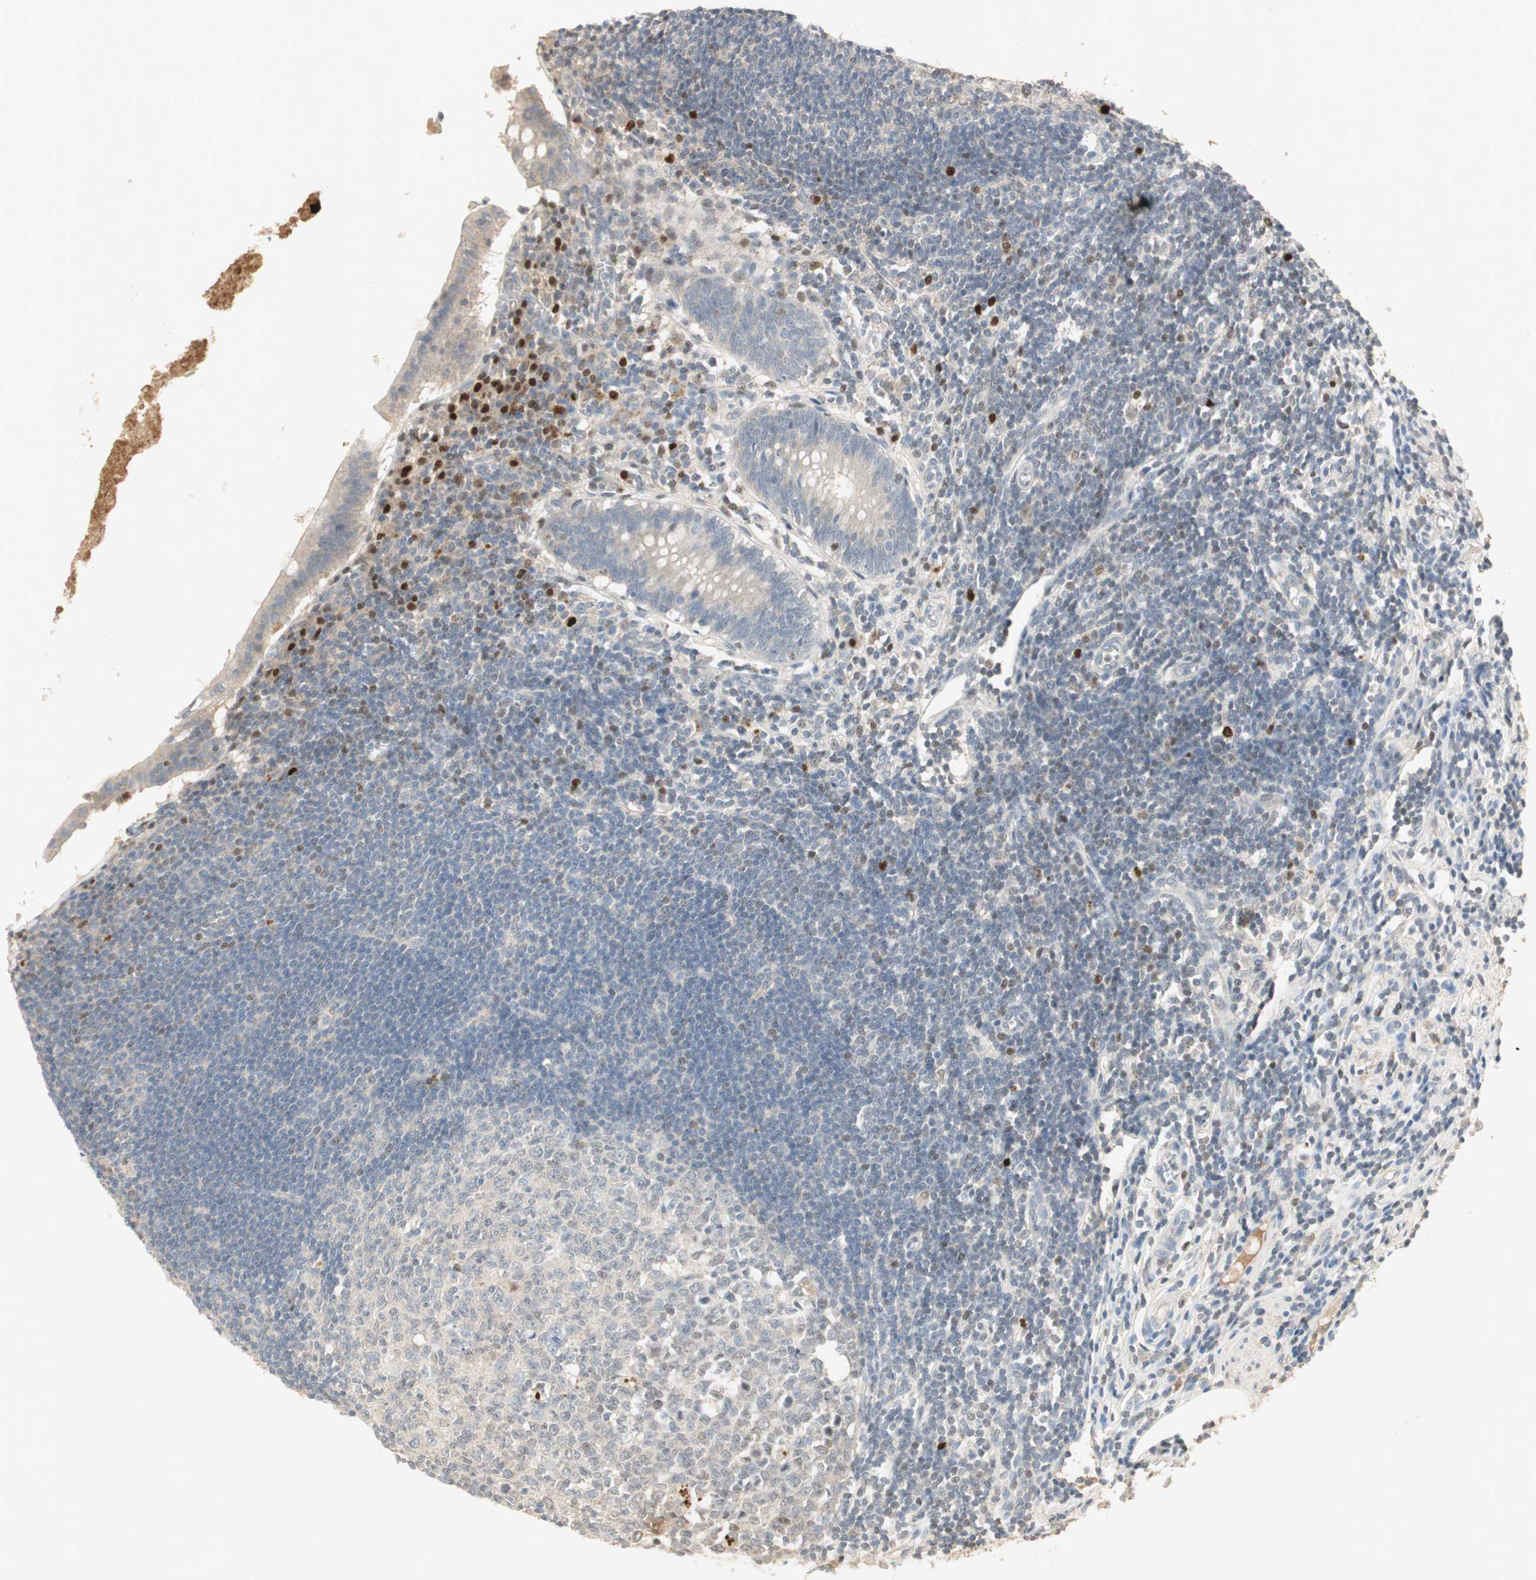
{"staining": {"intensity": "weak", "quantity": "<25%", "location": "cytoplasmic/membranous"}, "tissue": "appendix", "cell_type": "Glandular cells", "image_type": "normal", "snomed": [{"axis": "morphology", "description": "Normal tissue, NOS"}, {"axis": "topography", "description": "Appendix"}], "caption": "Immunohistochemical staining of benign appendix displays no significant staining in glandular cells.", "gene": "RUNX2", "patient": {"sex": "female", "age": 50}}